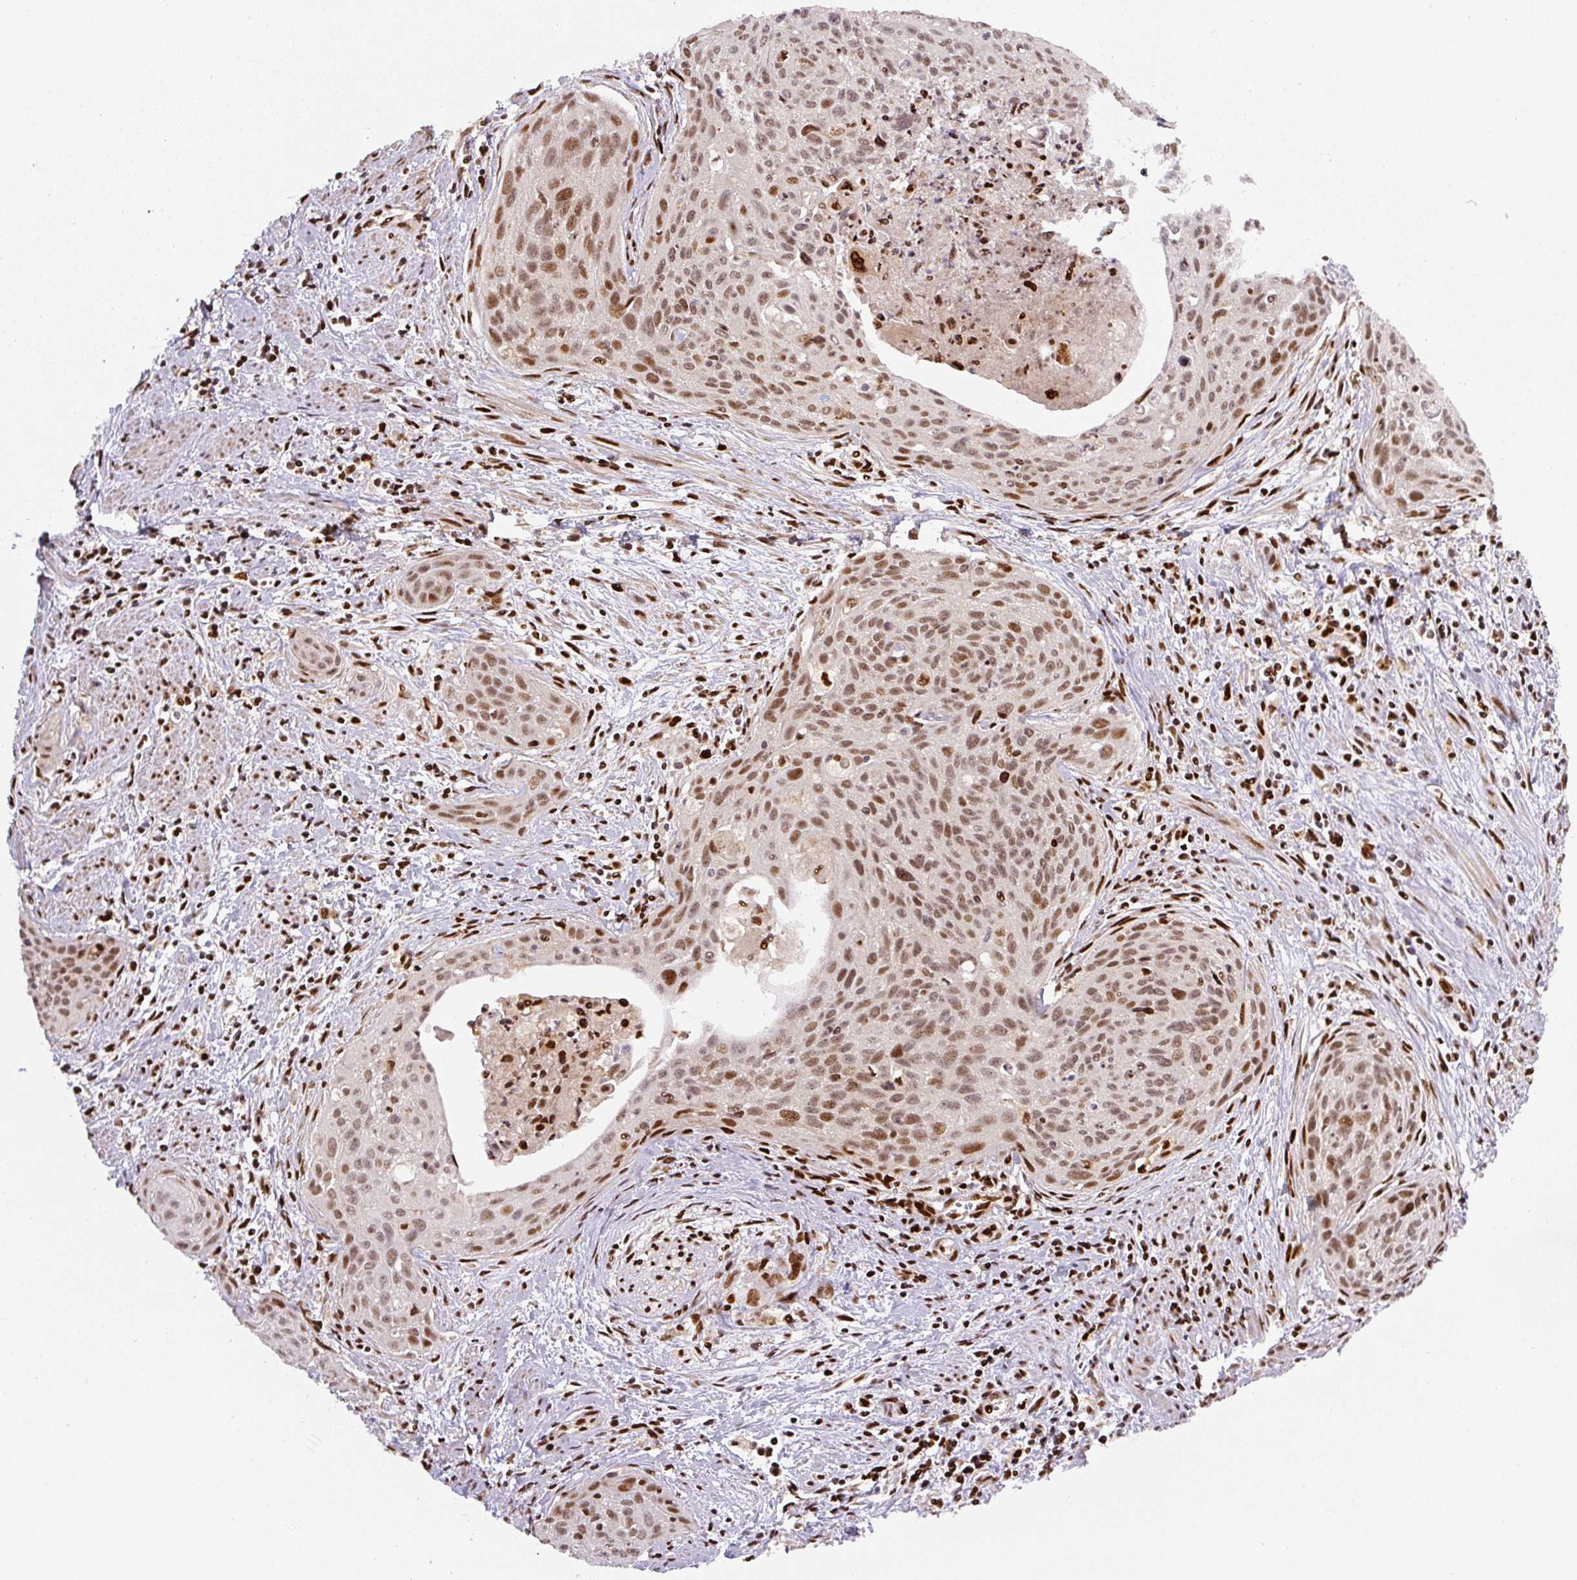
{"staining": {"intensity": "moderate", "quantity": ">75%", "location": "nuclear"}, "tissue": "cervical cancer", "cell_type": "Tumor cells", "image_type": "cancer", "snomed": [{"axis": "morphology", "description": "Squamous cell carcinoma, NOS"}, {"axis": "topography", "description": "Cervix"}], "caption": "An immunohistochemistry (IHC) histopathology image of tumor tissue is shown. Protein staining in brown highlights moderate nuclear positivity in squamous cell carcinoma (cervical) within tumor cells. (Brightfield microscopy of DAB IHC at high magnification).", "gene": "PYDC2", "patient": {"sex": "female", "age": 55}}